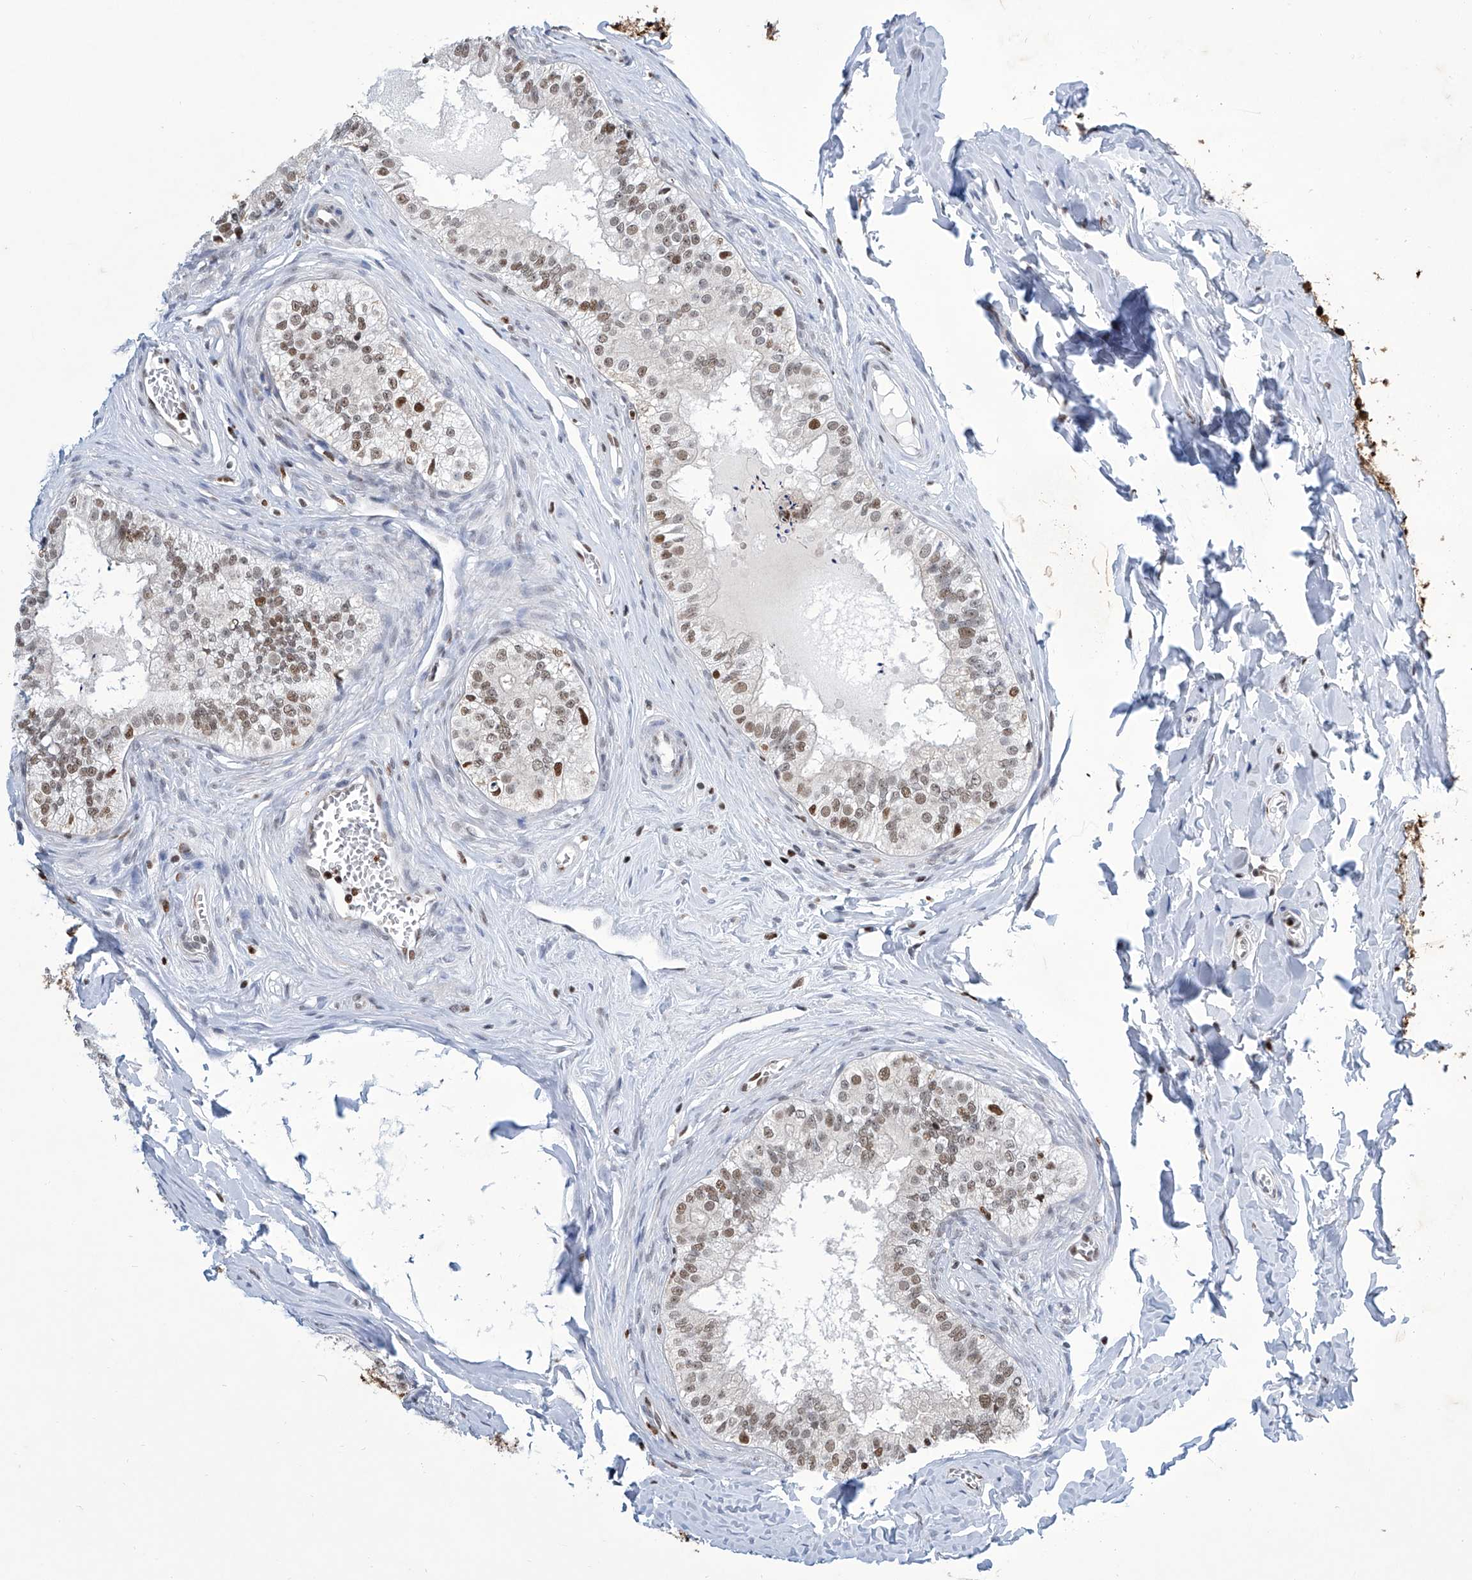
{"staining": {"intensity": "moderate", "quantity": "25%-75%", "location": "nuclear"}, "tissue": "epididymis", "cell_type": "Glandular cells", "image_type": "normal", "snomed": [{"axis": "morphology", "description": "Normal tissue, NOS"}, {"axis": "topography", "description": "Epididymis"}], "caption": "DAB (3,3'-diaminobenzidine) immunohistochemical staining of benign epididymis shows moderate nuclear protein positivity in about 25%-75% of glandular cells. (Stains: DAB (3,3'-diaminobenzidine) in brown, nuclei in blue, Microscopy: brightfield microscopy at high magnification).", "gene": "SREBF2", "patient": {"sex": "male", "age": 29}}